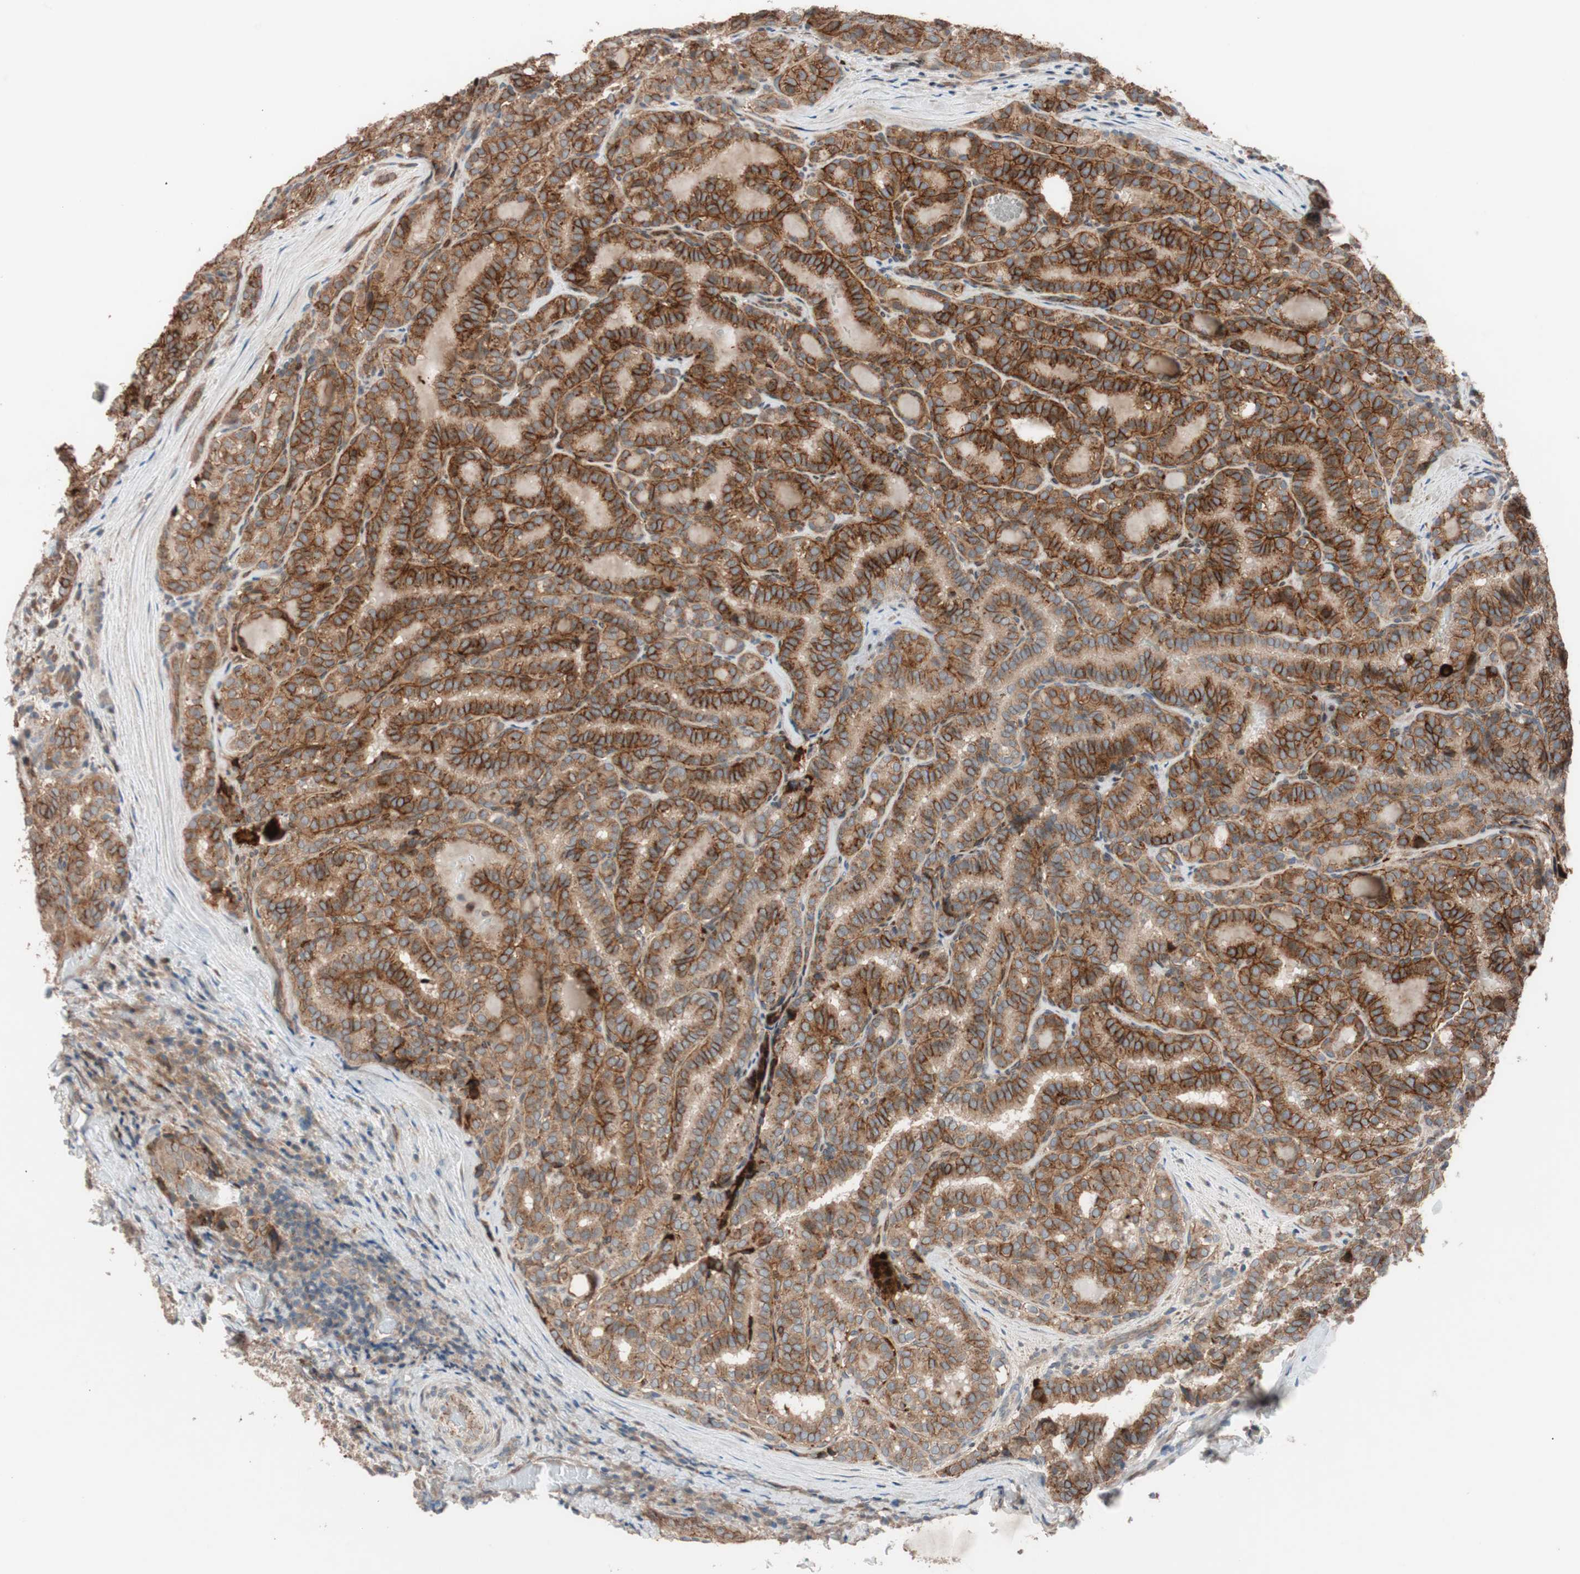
{"staining": {"intensity": "strong", "quantity": ">75%", "location": "cytoplasmic/membranous"}, "tissue": "thyroid cancer", "cell_type": "Tumor cells", "image_type": "cancer", "snomed": [{"axis": "morphology", "description": "Normal tissue, NOS"}, {"axis": "morphology", "description": "Papillary adenocarcinoma, NOS"}, {"axis": "topography", "description": "Thyroid gland"}], "caption": "This image exhibits papillary adenocarcinoma (thyroid) stained with immunohistochemistry to label a protein in brown. The cytoplasmic/membranous of tumor cells show strong positivity for the protein. Nuclei are counter-stained blue.", "gene": "SDC4", "patient": {"sex": "female", "age": 30}}